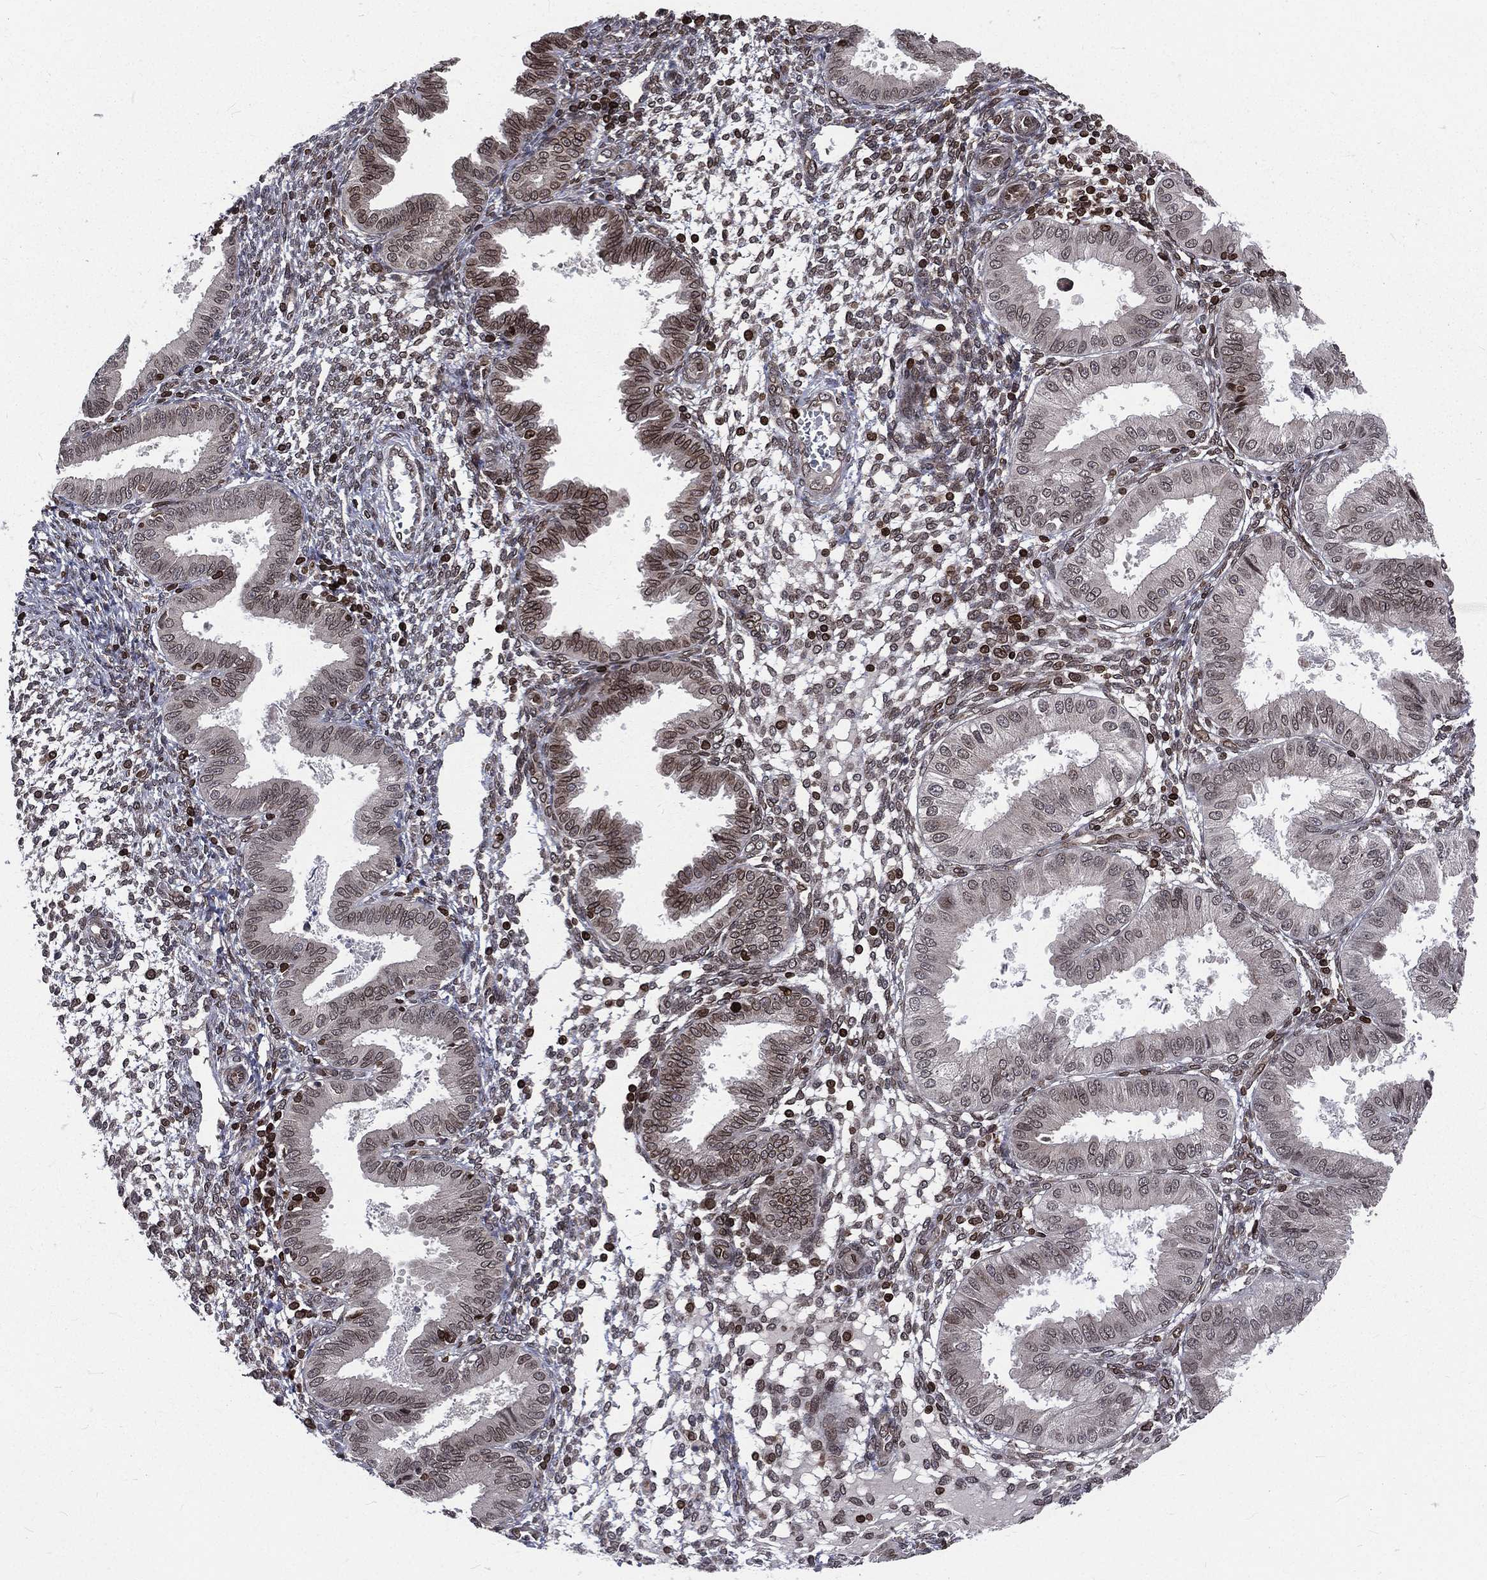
{"staining": {"intensity": "moderate", "quantity": "25%-75%", "location": "cytoplasmic/membranous,nuclear"}, "tissue": "endometrium", "cell_type": "Cells in endometrial stroma", "image_type": "normal", "snomed": [{"axis": "morphology", "description": "Normal tissue, NOS"}, {"axis": "topography", "description": "Endometrium"}], "caption": "Moderate cytoplasmic/membranous,nuclear staining is present in approximately 25%-75% of cells in endometrial stroma in unremarkable endometrium. The staining is performed using DAB brown chromogen to label protein expression. The nuclei are counter-stained blue using hematoxylin.", "gene": "LBR", "patient": {"sex": "female", "age": 43}}